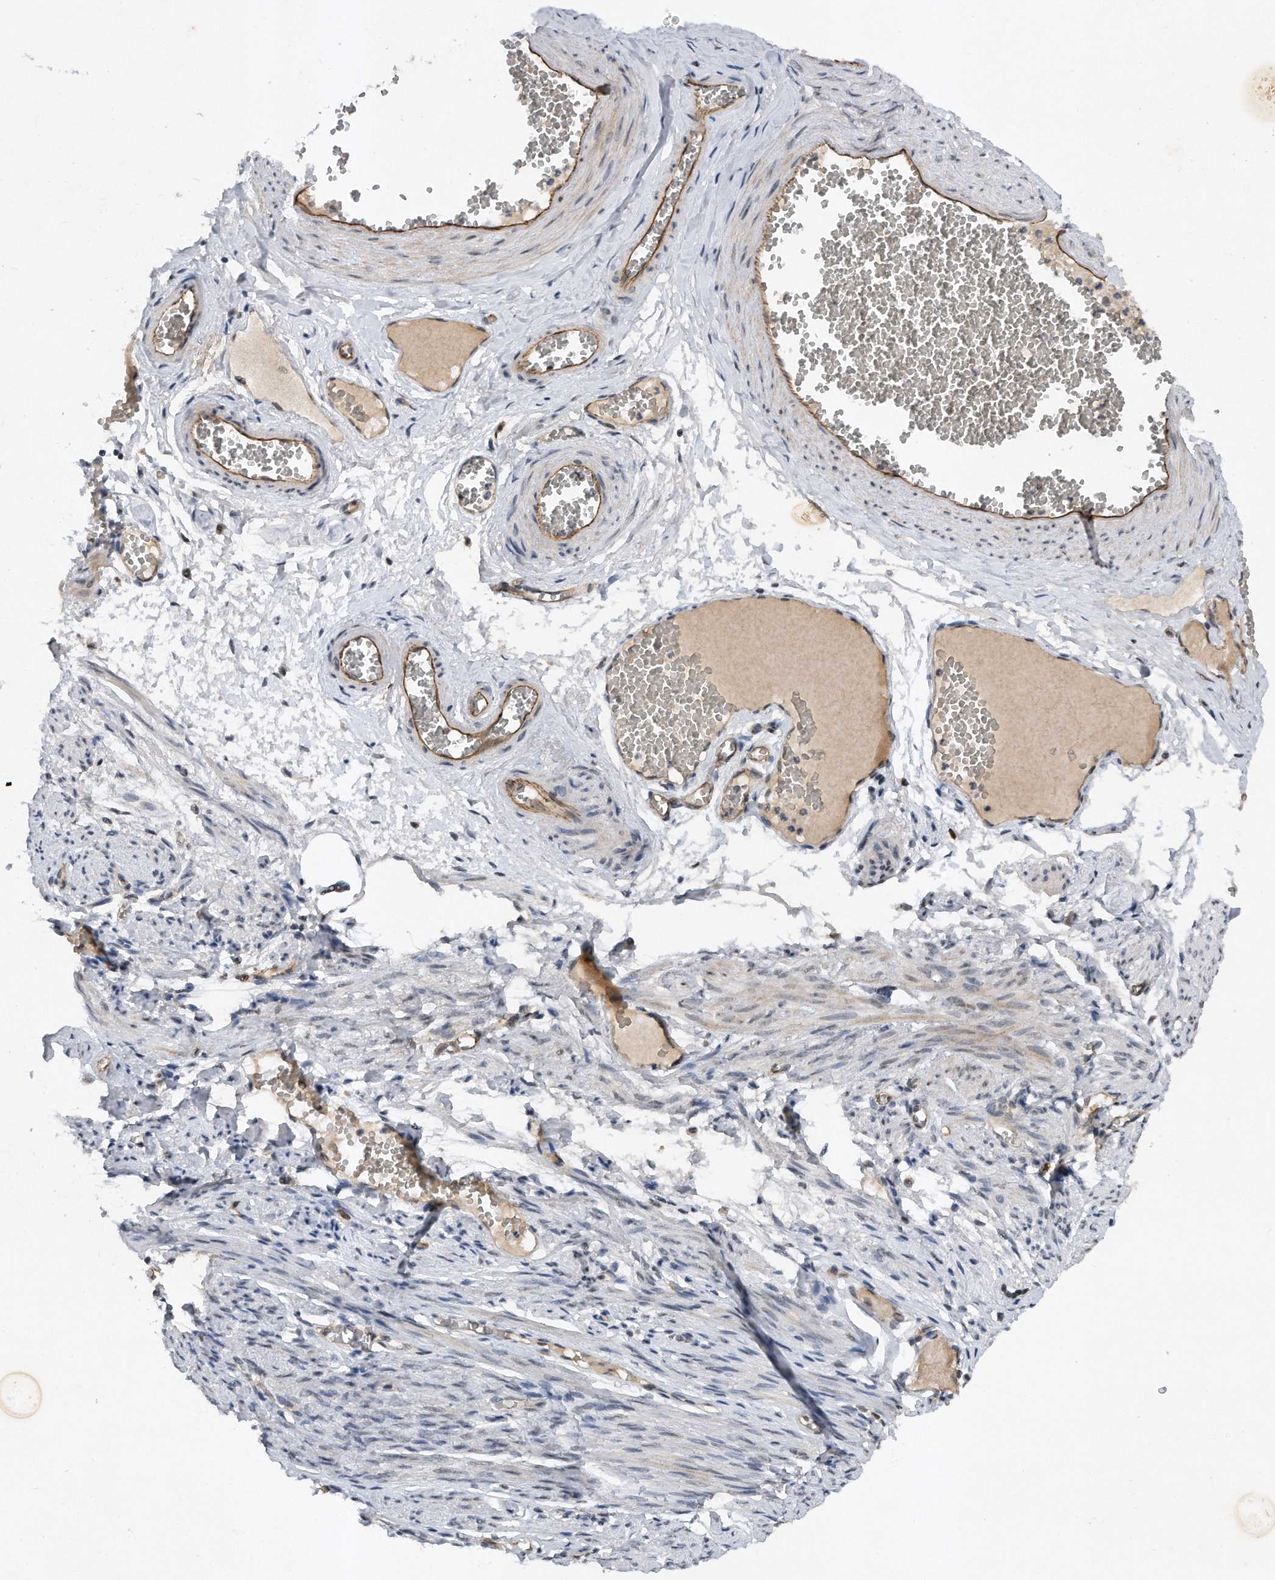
{"staining": {"intensity": "moderate", "quantity": ">75%", "location": "cytoplasmic/membranous,nuclear"}, "tissue": "adipose tissue", "cell_type": "Adipocytes", "image_type": "normal", "snomed": [{"axis": "morphology", "description": "Normal tissue, NOS"}, {"axis": "topography", "description": "Smooth muscle"}, {"axis": "topography", "description": "Peripheral nerve tissue"}], "caption": "DAB immunohistochemical staining of normal adipose tissue exhibits moderate cytoplasmic/membranous,nuclear protein expression in approximately >75% of adipocytes.", "gene": "TP53INP1", "patient": {"sex": "female", "age": 39}}